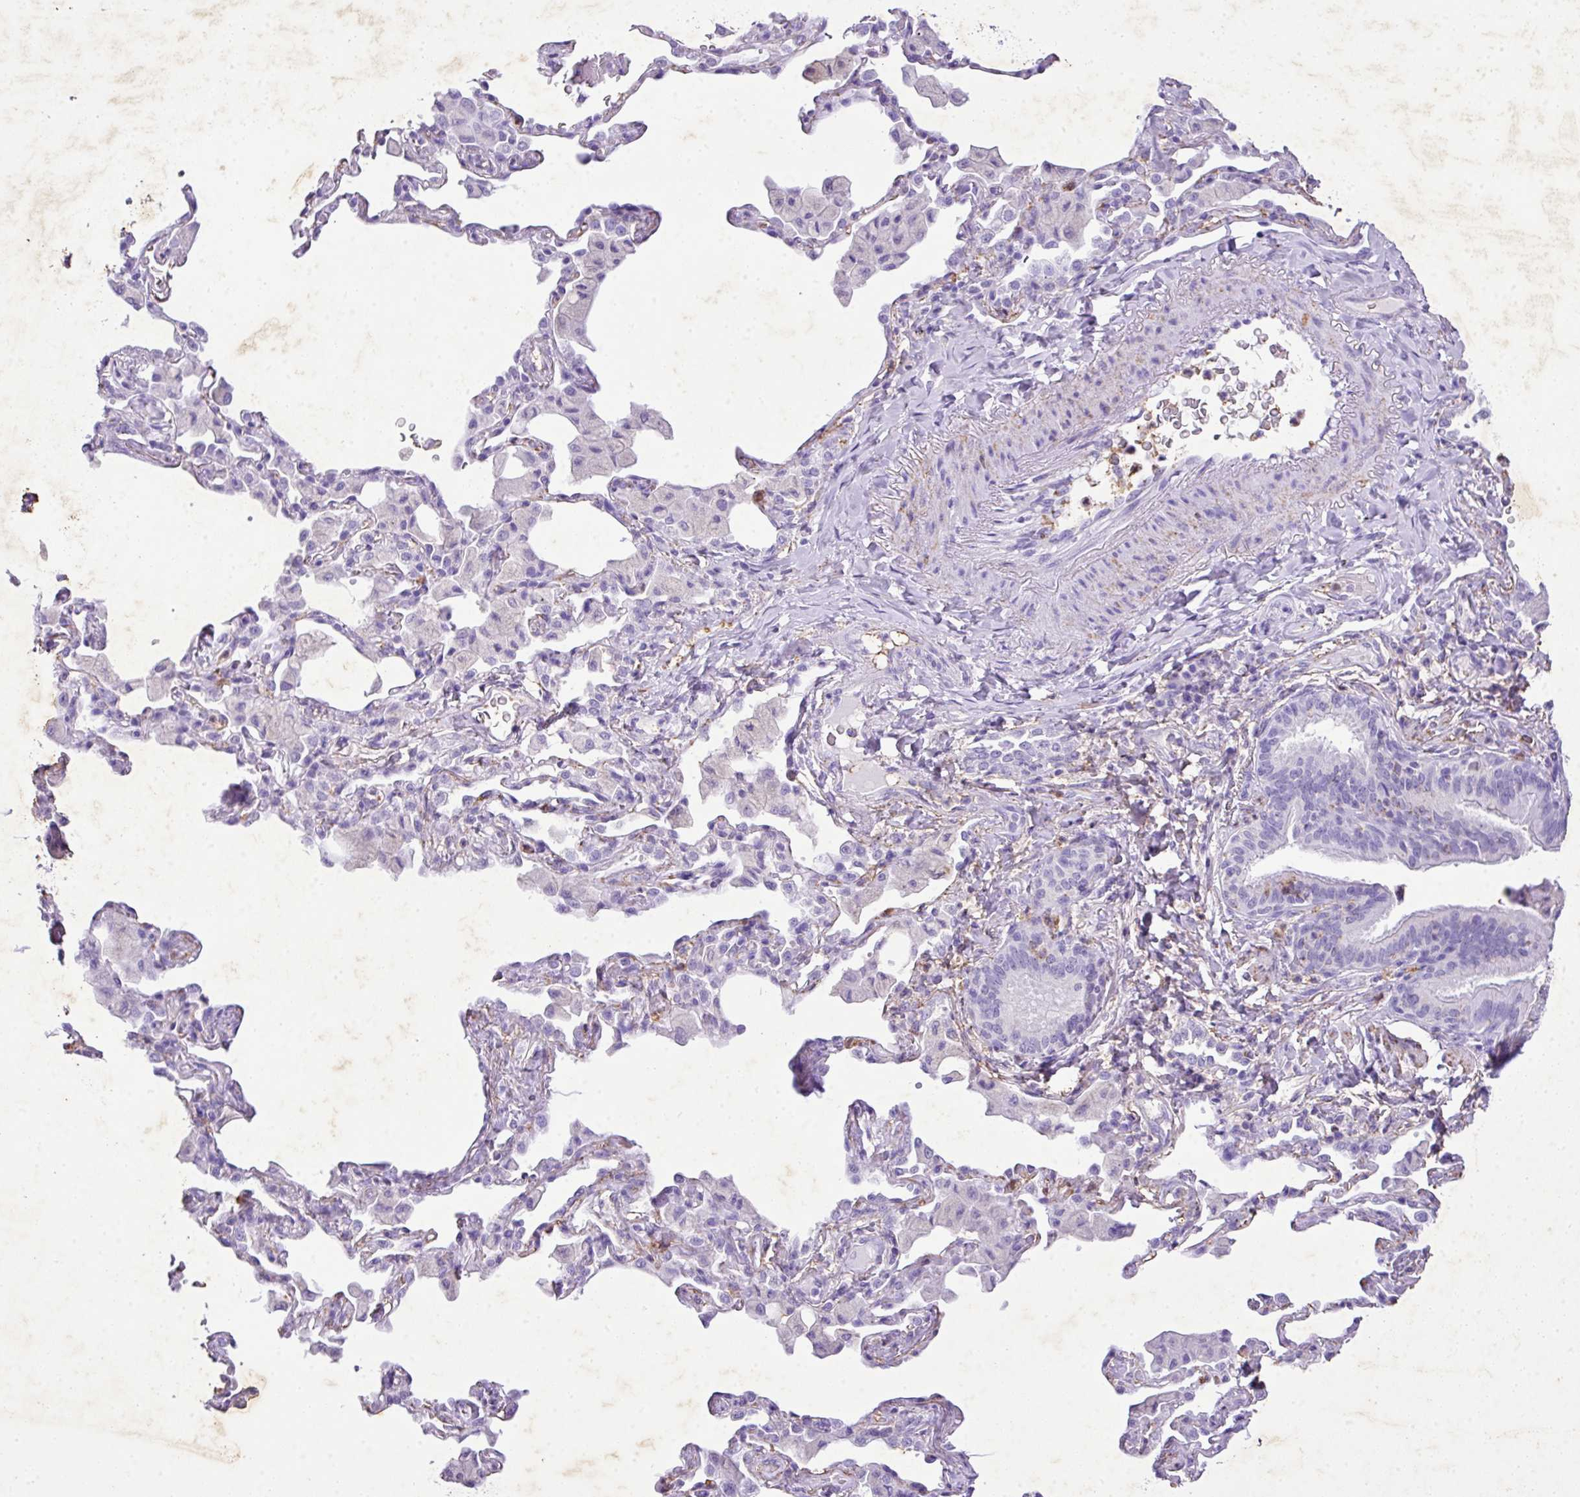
{"staining": {"intensity": "negative", "quantity": "none", "location": "none"}, "tissue": "bronchus", "cell_type": "Respiratory epithelial cells", "image_type": "normal", "snomed": [{"axis": "morphology", "description": "Normal tissue, NOS"}, {"axis": "morphology", "description": "Inflammation, NOS"}, {"axis": "topography", "description": "Bronchus"}, {"axis": "topography", "description": "Lung"}], "caption": "DAB immunohistochemical staining of benign human bronchus demonstrates no significant staining in respiratory epithelial cells.", "gene": "KCNJ11", "patient": {"sex": "female", "age": 46}}